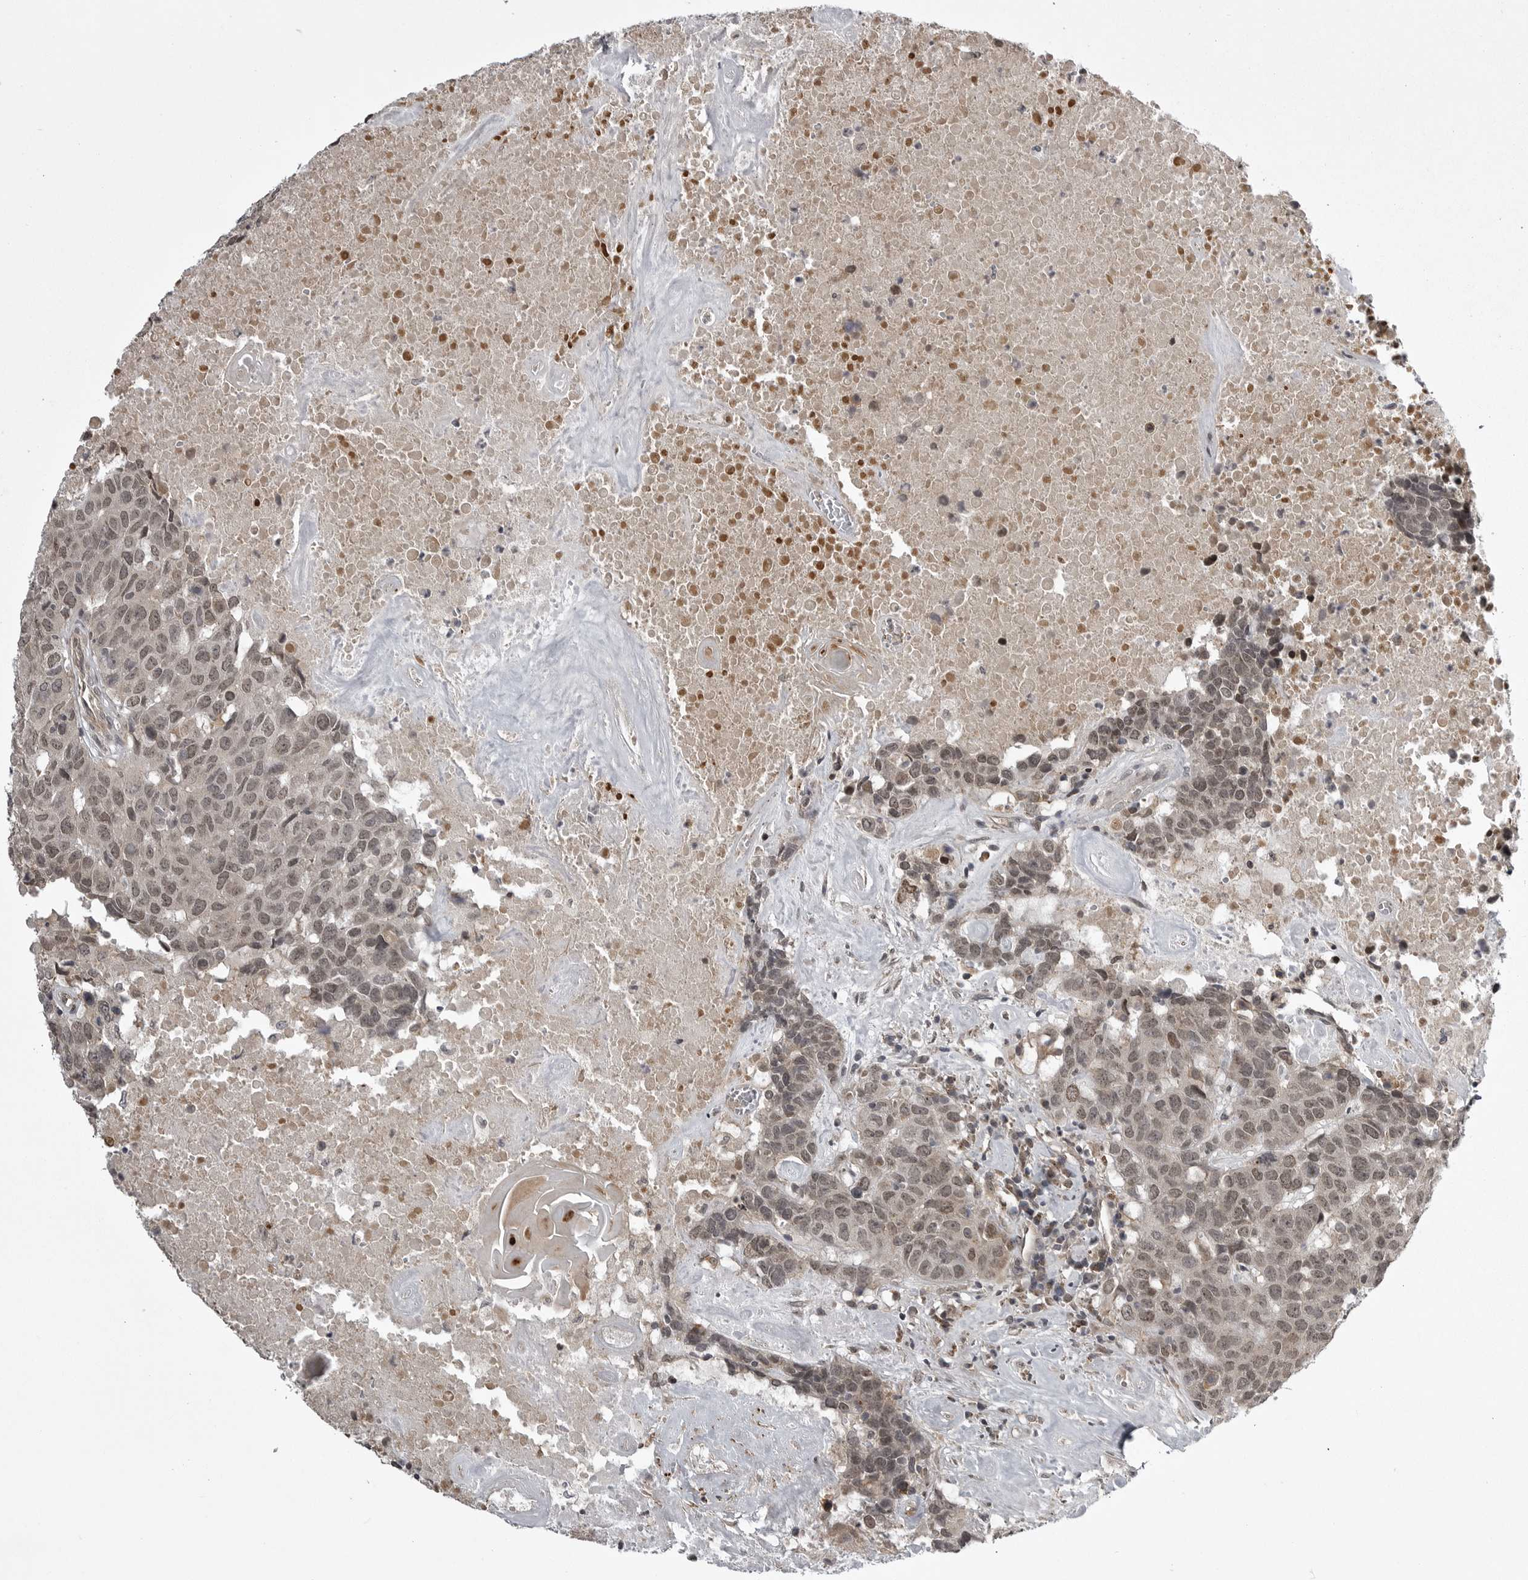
{"staining": {"intensity": "moderate", "quantity": ">75%", "location": "nuclear"}, "tissue": "head and neck cancer", "cell_type": "Tumor cells", "image_type": "cancer", "snomed": [{"axis": "morphology", "description": "Squamous cell carcinoma, NOS"}, {"axis": "topography", "description": "Head-Neck"}], "caption": "Human squamous cell carcinoma (head and neck) stained for a protein (brown) displays moderate nuclear positive expression in about >75% of tumor cells.", "gene": "SNX16", "patient": {"sex": "male", "age": 66}}